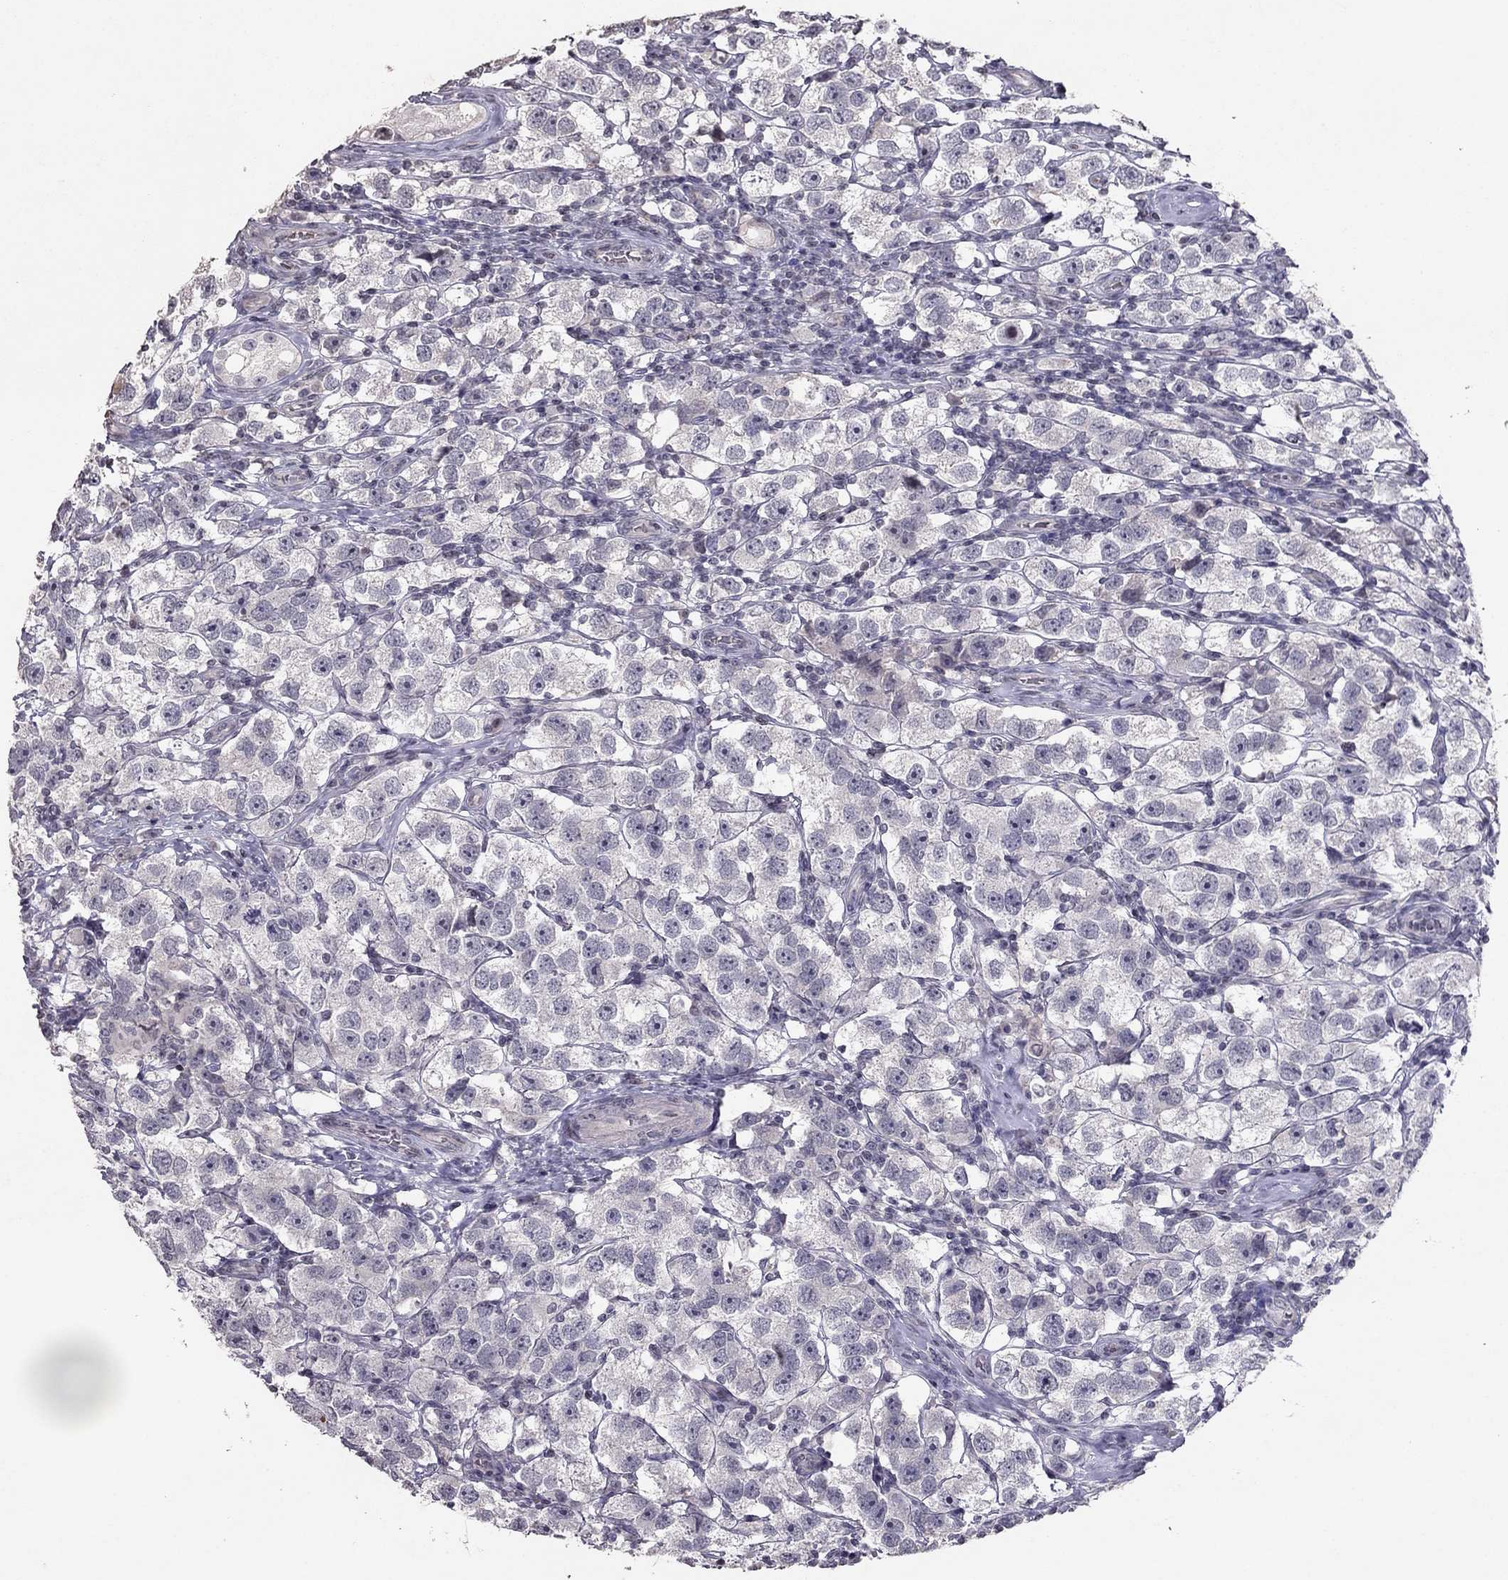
{"staining": {"intensity": "negative", "quantity": "none", "location": "none"}, "tissue": "testis cancer", "cell_type": "Tumor cells", "image_type": "cancer", "snomed": [{"axis": "morphology", "description": "Seminoma, NOS"}, {"axis": "topography", "description": "Testis"}], "caption": "Tumor cells show no significant staining in testis seminoma.", "gene": "TSHB", "patient": {"sex": "male", "age": 26}}